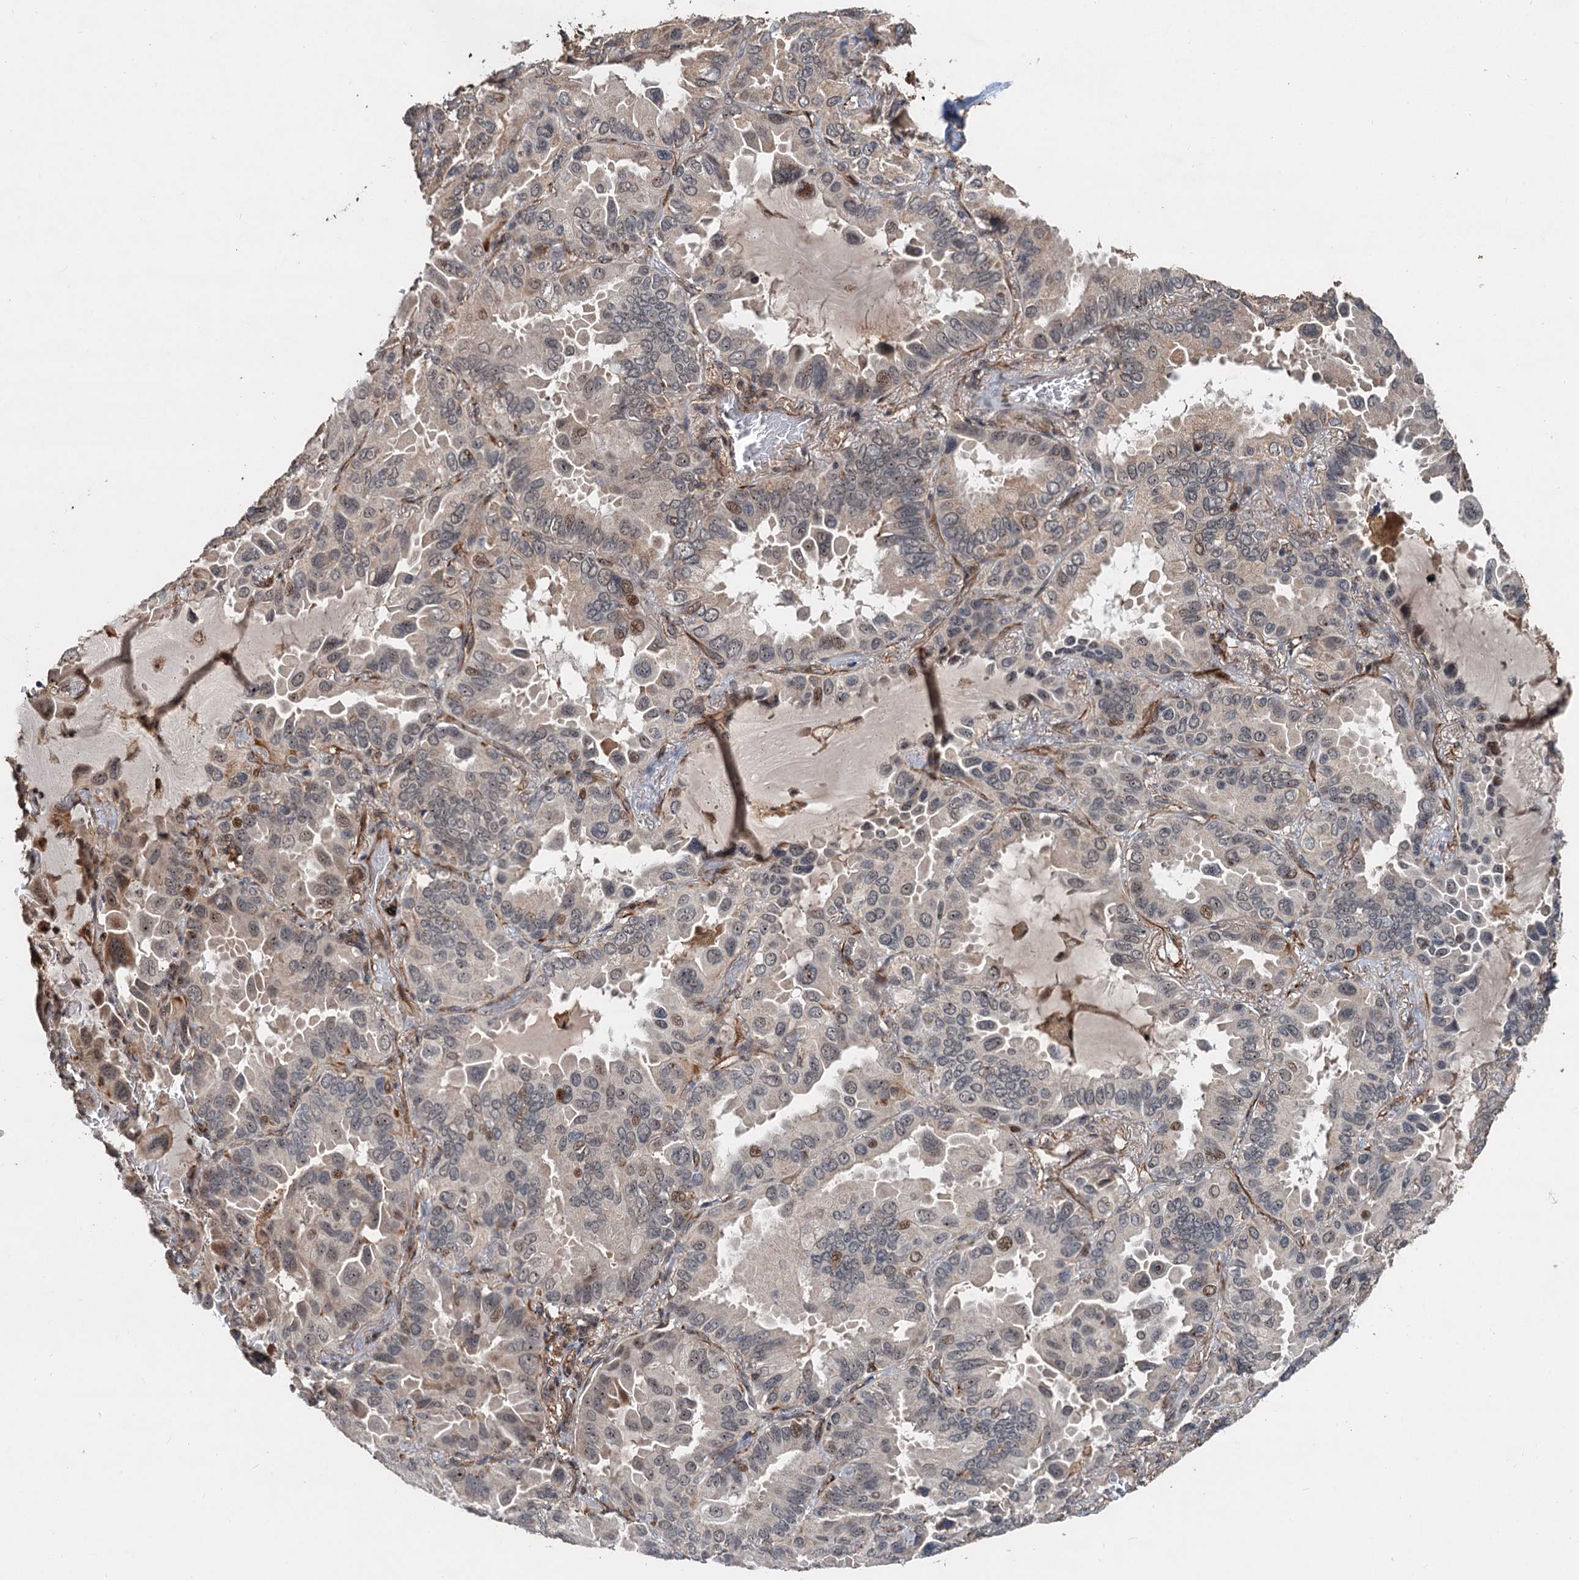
{"staining": {"intensity": "weak", "quantity": "<25%", "location": "nuclear"}, "tissue": "lung cancer", "cell_type": "Tumor cells", "image_type": "cancer", "snomed": [{"axis": "morphology", "description": "Adenocarcinoma, NOS"}, {"axis": "topography", "description": "Lung"}], "caption": "Tumor cells are negative for brown protein staining in lung adenocarcinoma. The staining was performed using DAB (3,3'-diaminobenzidine) to visualize the protein expression in brown, while the nuclei were stained in blue with hematoxylin (Magnification: 20x).", "gene": "TMA16", "patient": {"sex": "male", "age": 64}}